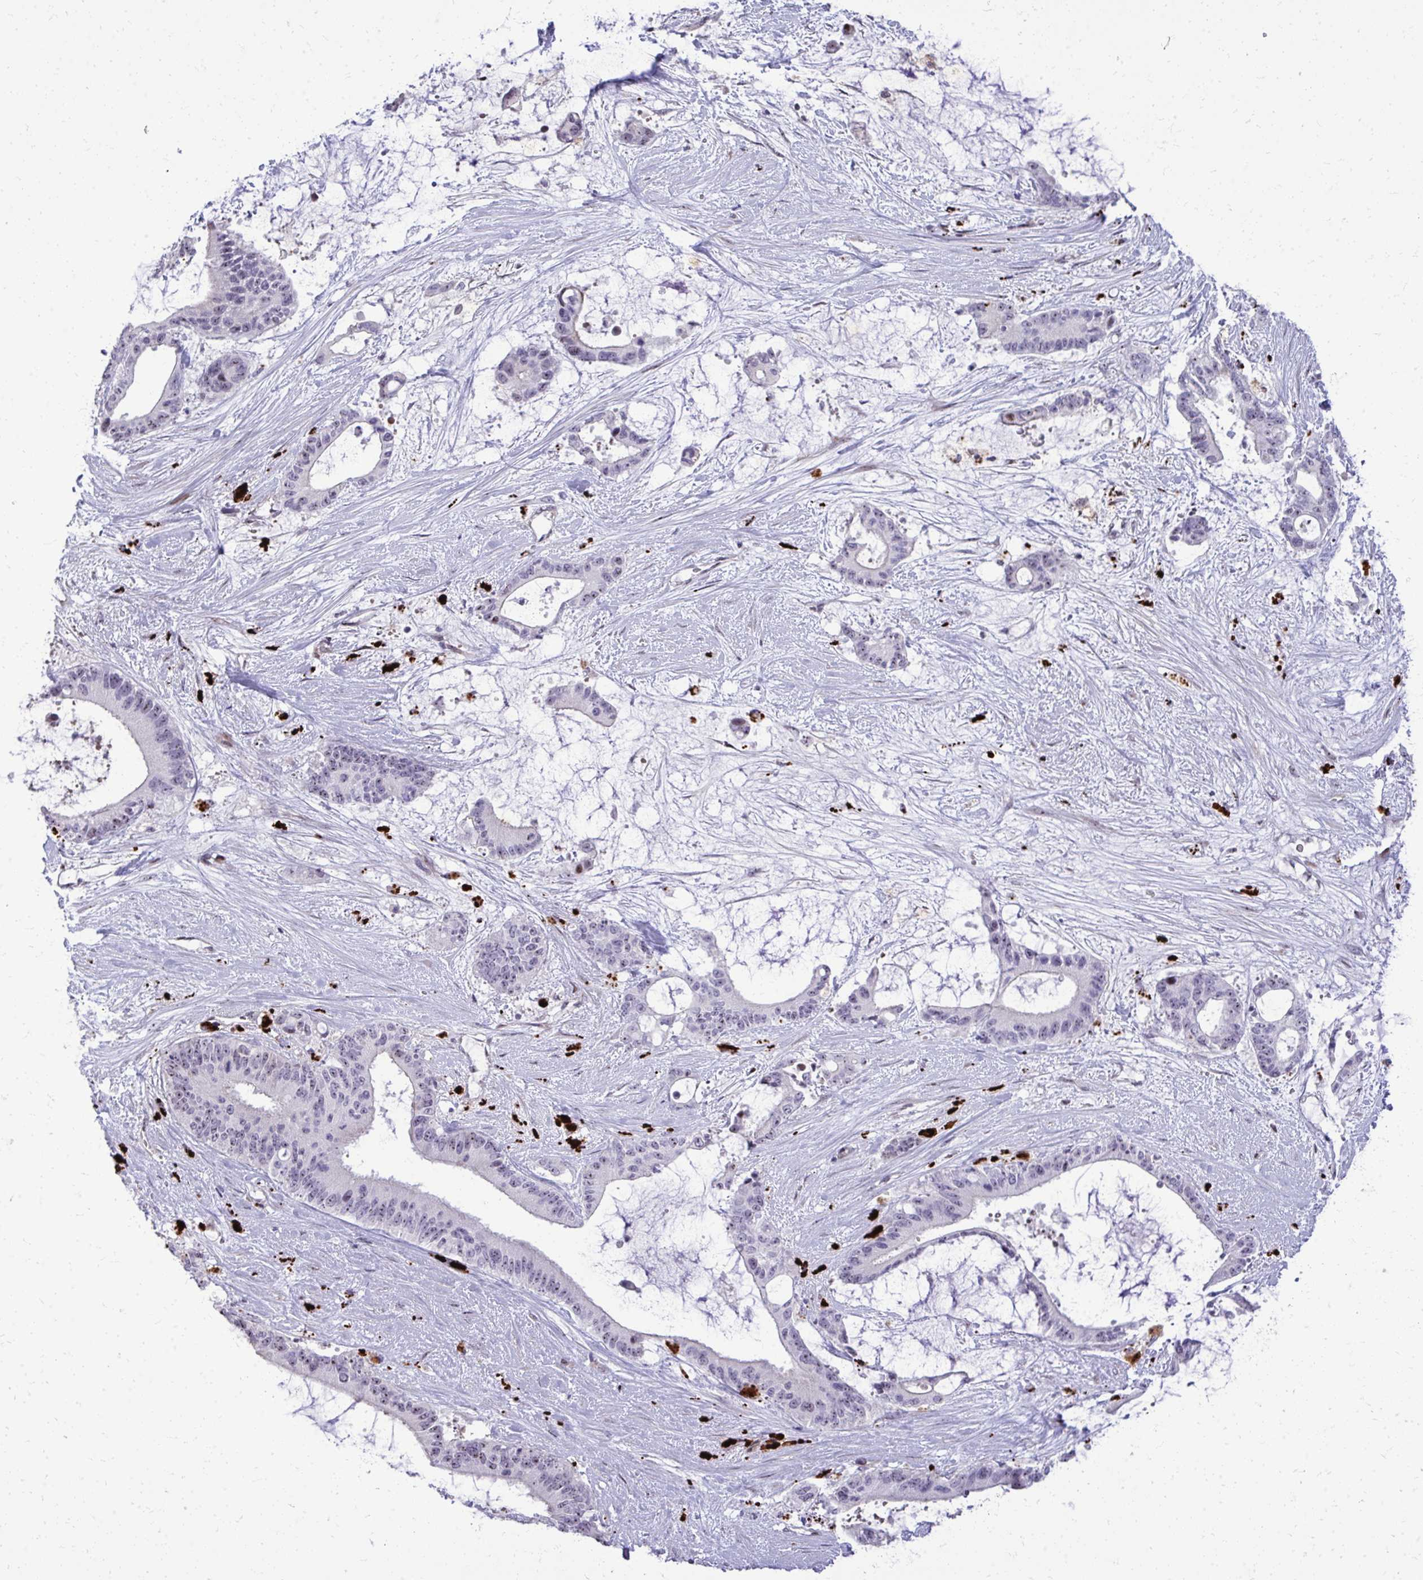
{"staining": {"intensity": "moderate", "quantity": "25%-75%", "location": "nuclear"}, "tissue": "liver cancer", "cell_type": "Tumor cells", "image_type": "cancer", "snomed": [{"axis": "morphology", "description": "Normal tissue, NOS"}, {"axis": "morphology", "description": "Cholangiocarcinoma"}, {"axis": "topography", "description": "Liver"}, {"axis": "topography", "description": "Peripheral nerve tissue"}], "caption": "Tumor cells reveal medium levels of moderate nuclear staining in approximately 25%-75% of cells in liver cholangiocarcinoma. The protein is stained brown, and the nuclei are stained in blue (DAB (3,3'-diaminobenzidine) IHC with brightfield microscopy, high magnification).", "gene": "DLX4", "patient": {"sex": "female", "age": 73}}